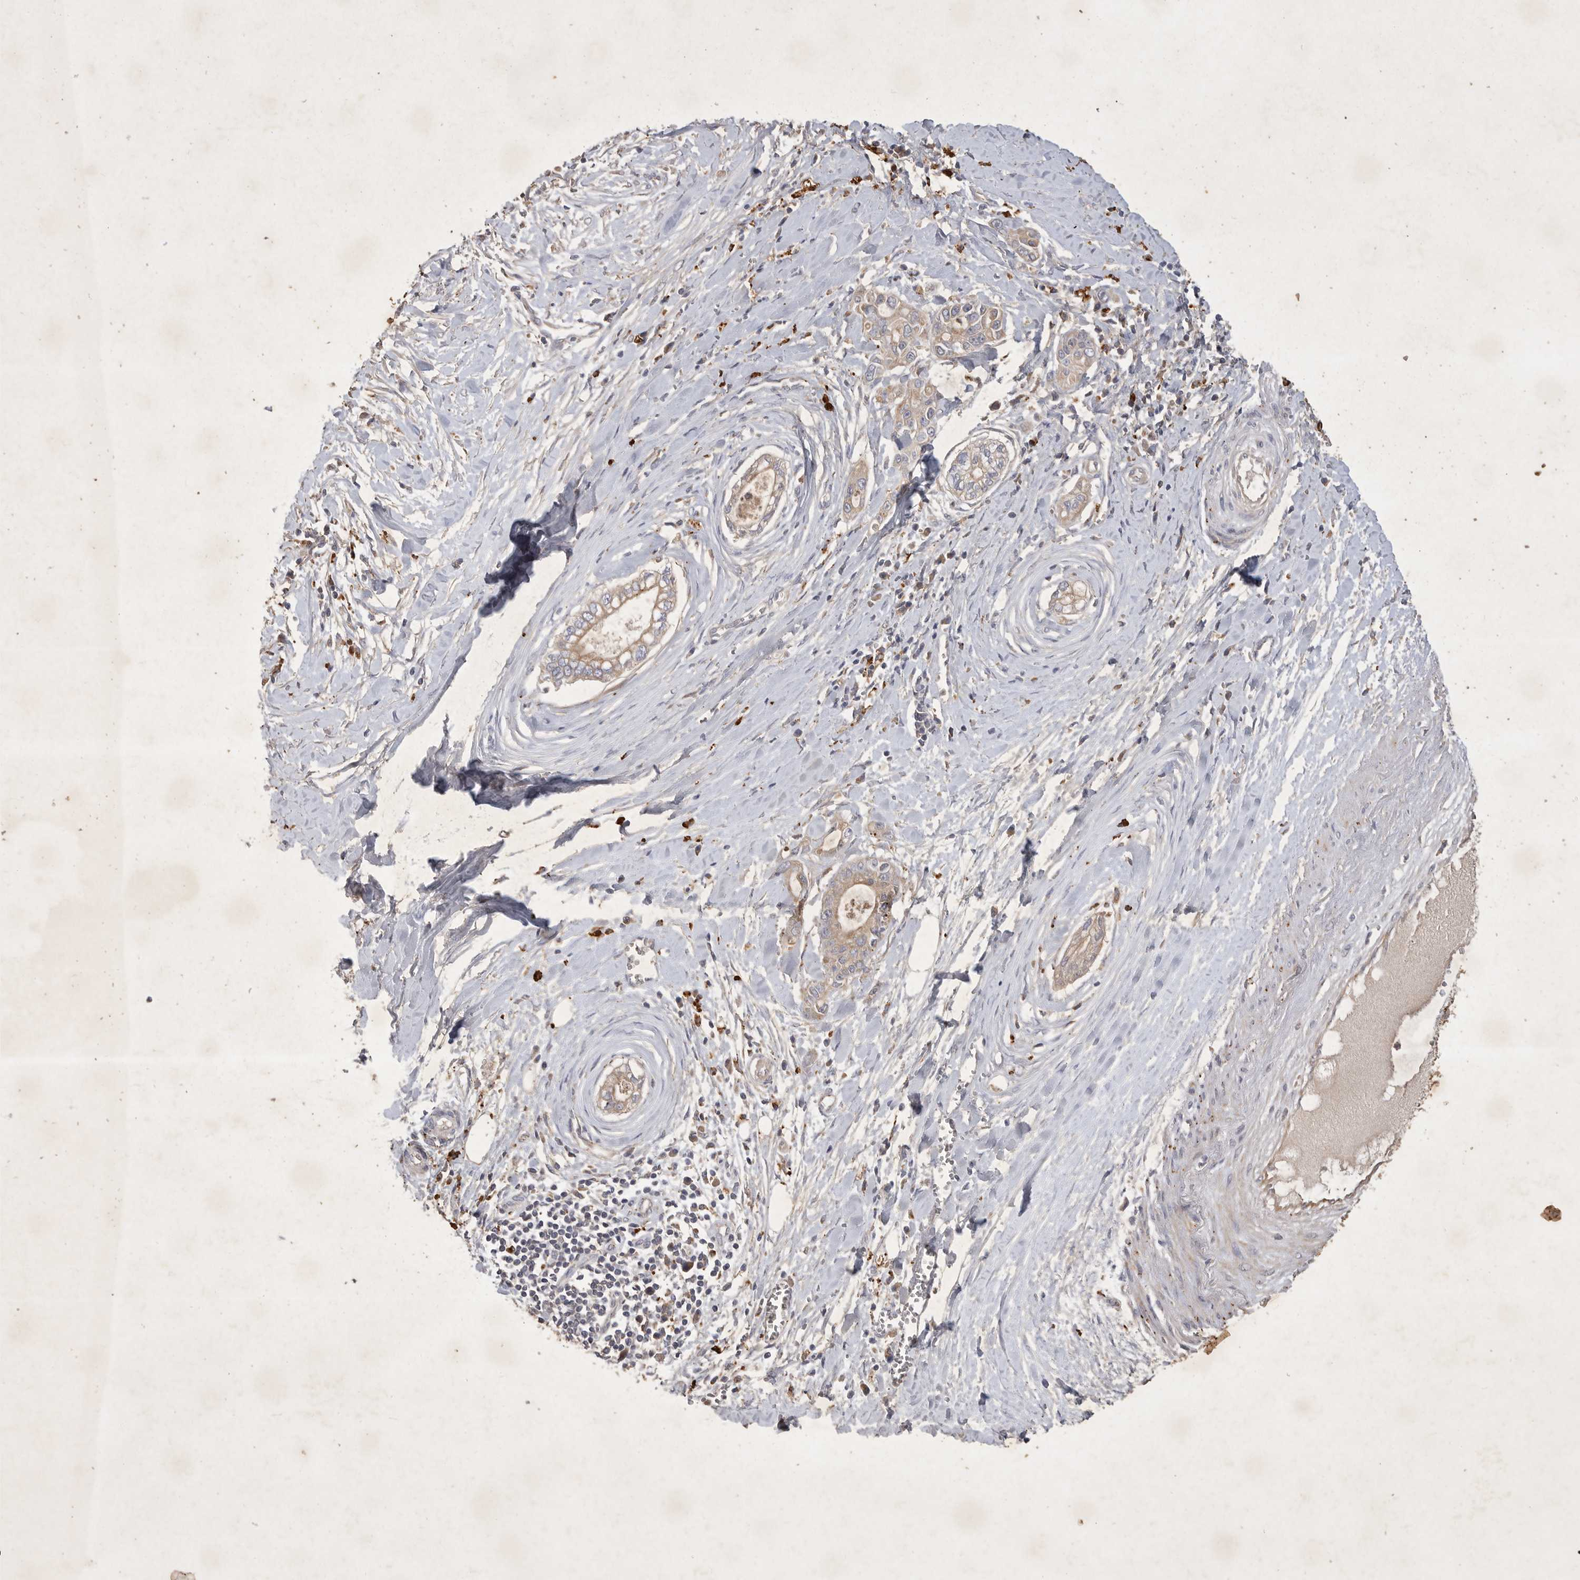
{"staining": {"intensity": "weak", "quantity": ">75%", "location": "cytoplasmic/membranous"}, "tissue": "pancreatic cancer", "cell_type": "Tumor cells", "image_type": "cancer", "snomed": [{"axis": "morphology", "description": "Adenocarcinoma, NOS"}, {"axis": "topography", "description": "Pancreas"}], "caption": "Immunohistochemical staining of pancreatic adenocarcinoma exhibits low levels of weak cytoplasmic/membranous expression in approximately >75% of tumor cells. Using DAB (3,3'-diaminobenzidine) (brown) and hematoxylin (blue) stains, captured at high magnification using brightfield microscopy.", "gene": "MRPL41", "patient": {"sex": "male", "age": 68}}